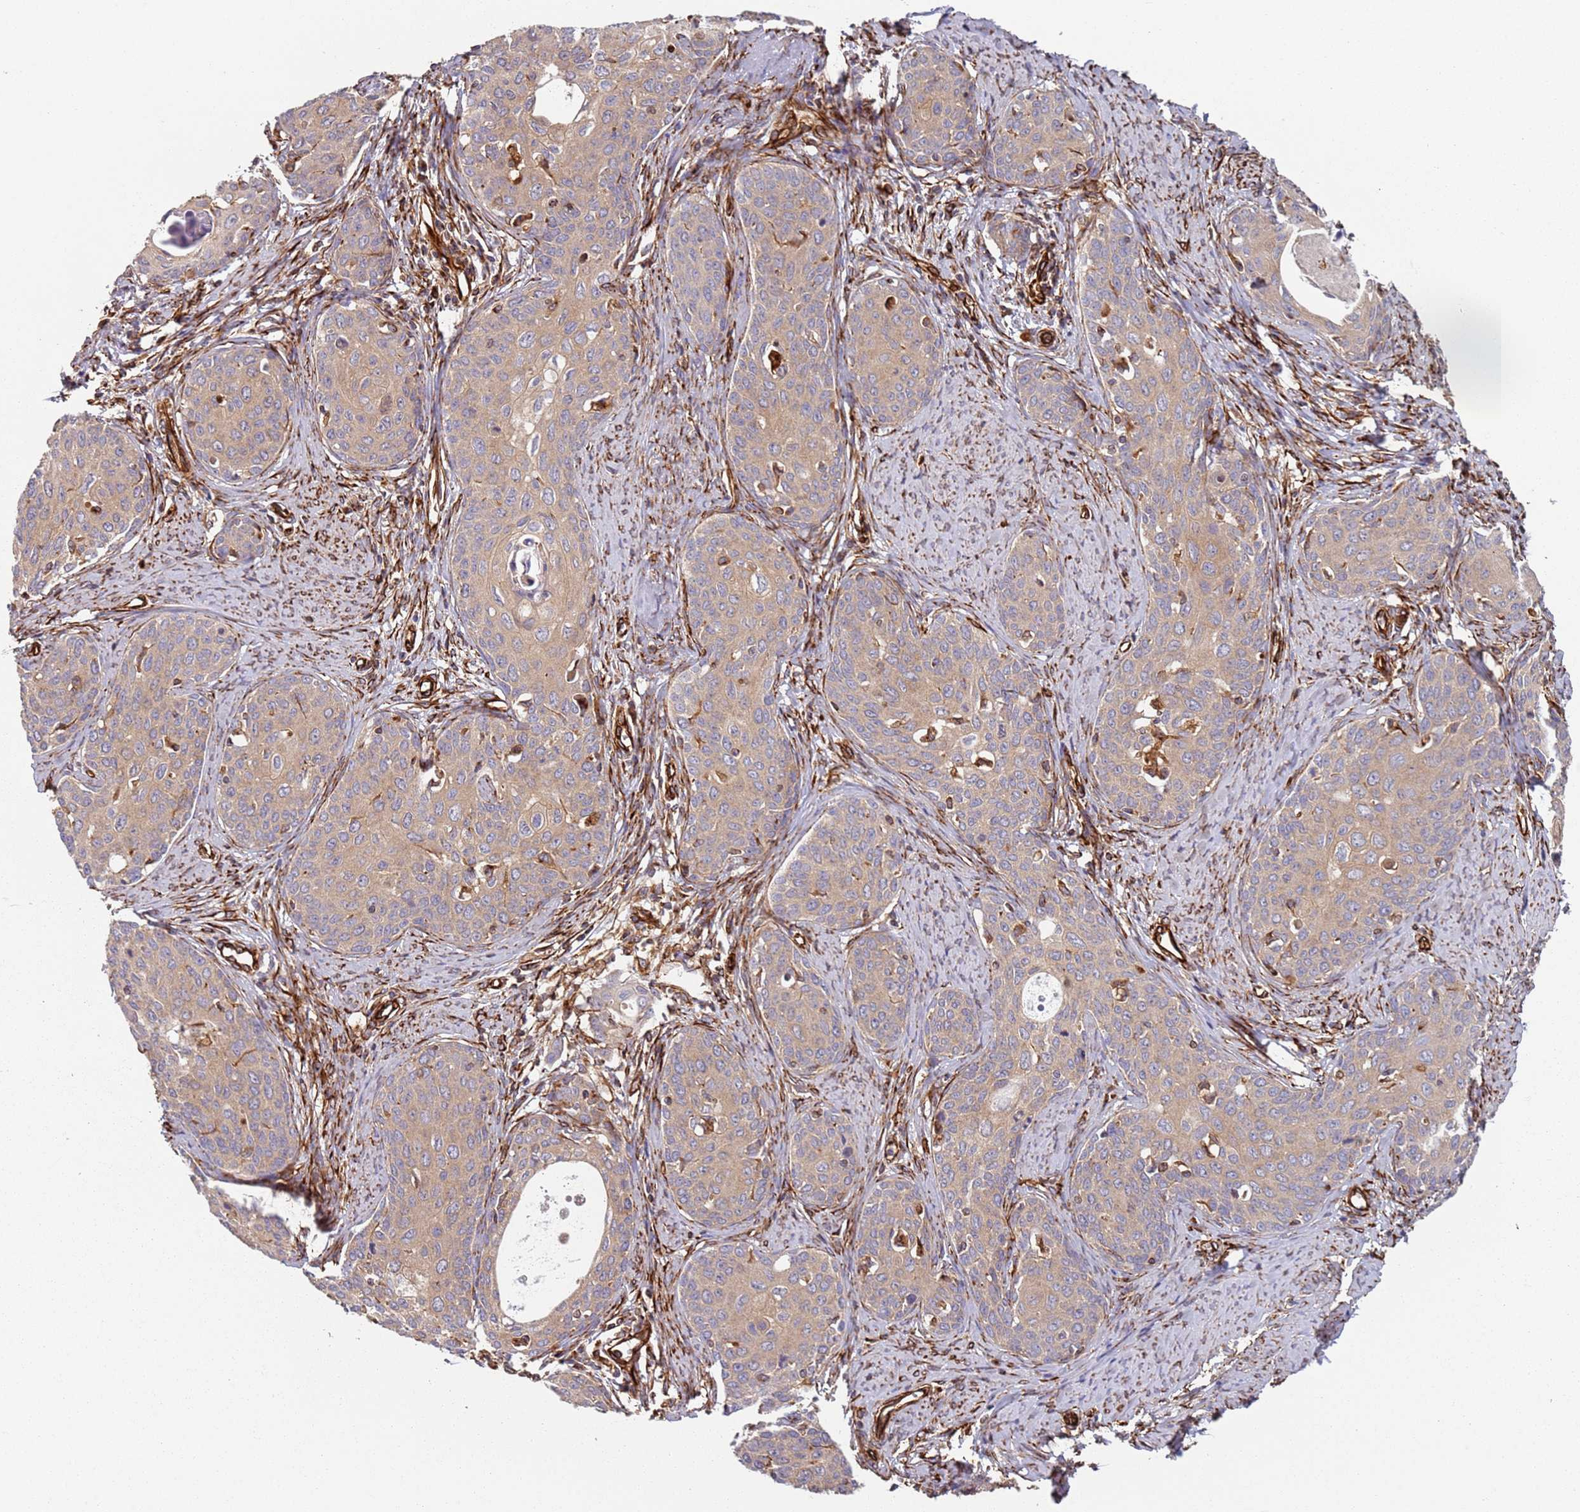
{"staining": {"intensity": "weak", "quantity": ">75%", "location": "cytoplasmic/membranous"}, "tissue": "cervical cancer", "cell_type": "Tumor cells", "image_type": "cancer", "snomed": [{"axis": "morphology", "description": "Squamous cell carcinoma, NOS"}, {"axis": "topography", "description": "Cervix"}], "caption": "Cervical cancer tissue reveals weak cytoplasmic/membranous positivity in approximately >75% of tumor cells, visualized by immunohistochemistry.", "gene": "SNAPIN", "patient": {"sex": "female", "age": 52}}